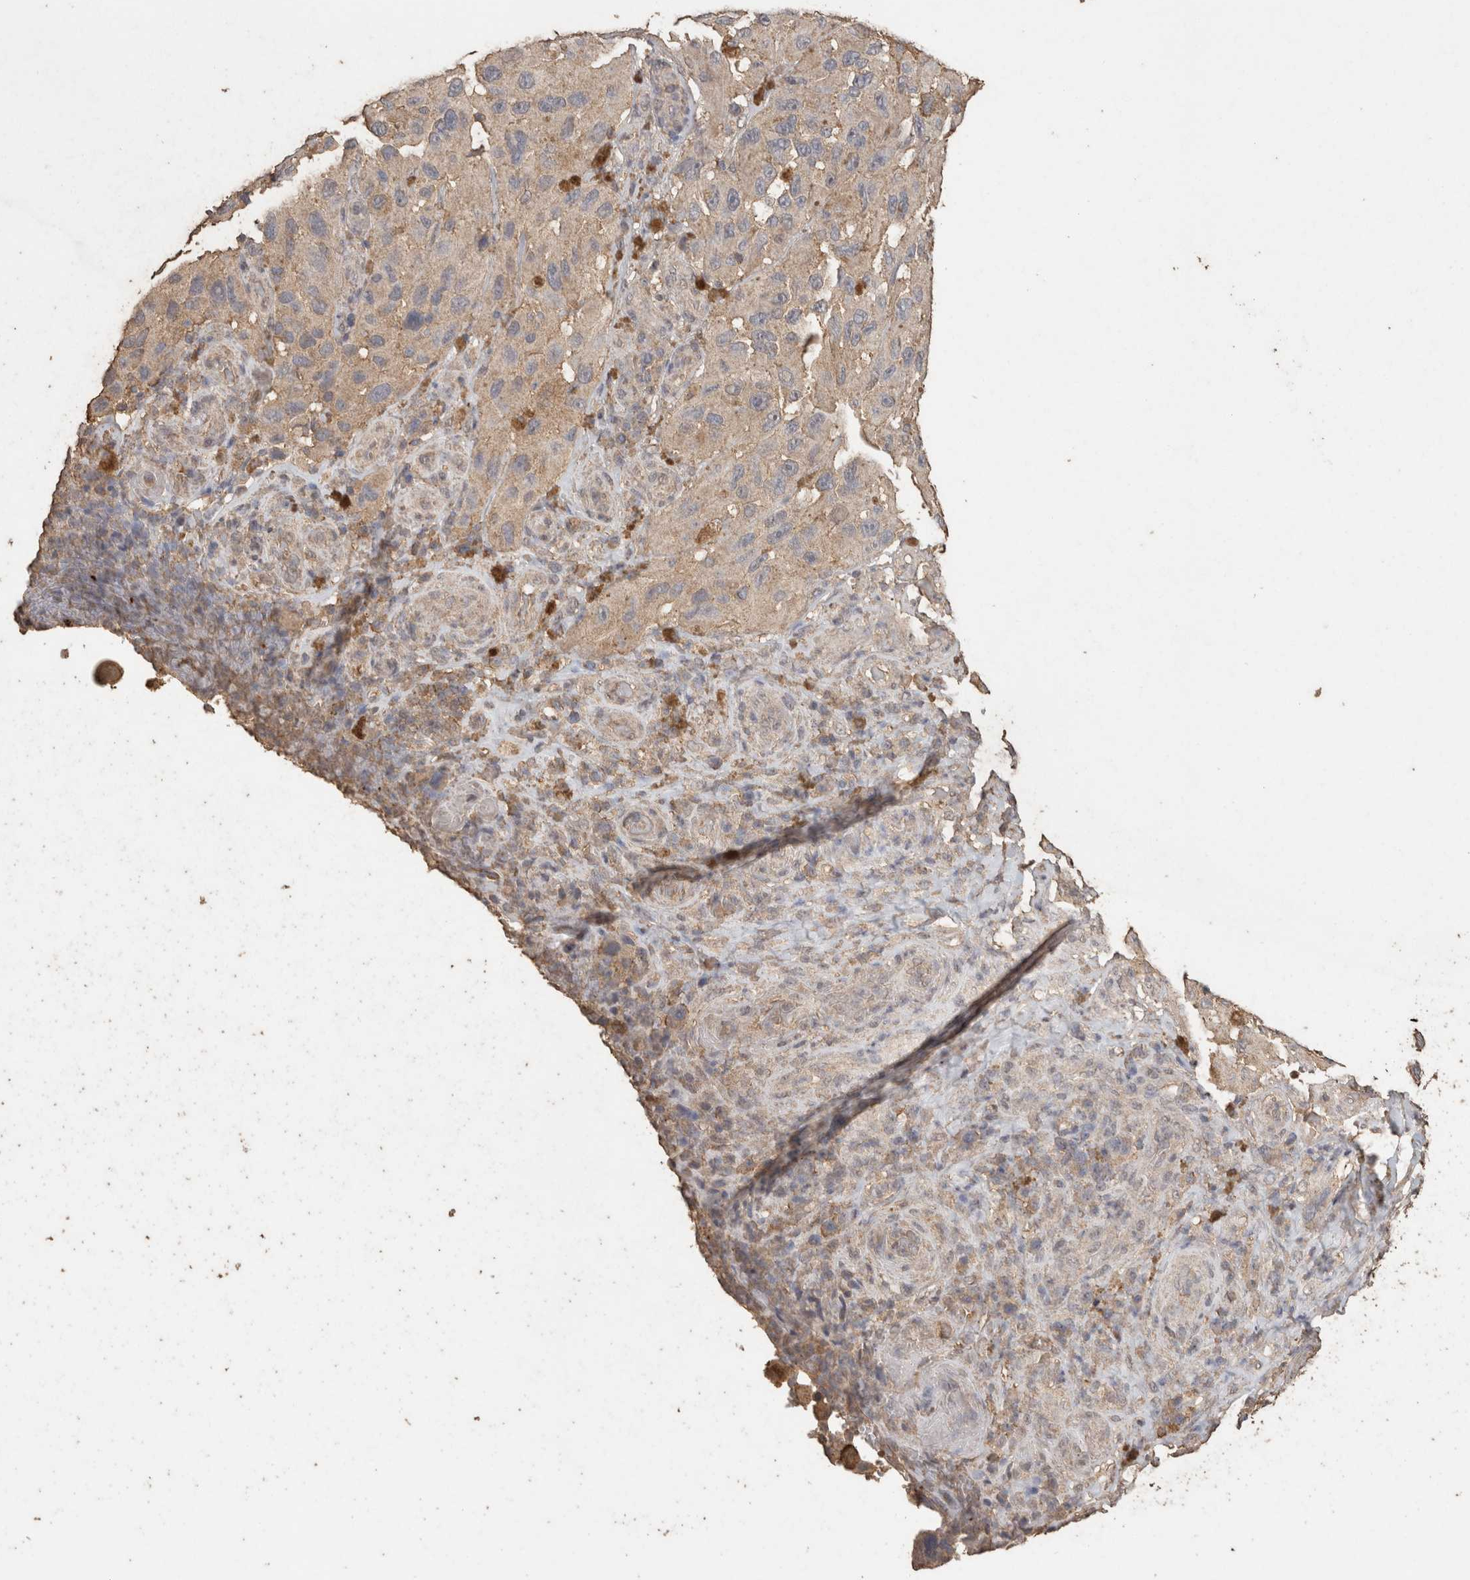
{"staining": {"intensity": "weak", "quantity": "<25%", "location": "cytoplasmic/membranous"}, "tissue": "melanoma", "cell_type": "Tumor cells", "image_type": "cancer", "snomed": [{"axis": "morphology", "description": "Malignant melanoma, NOS"}, {"axis": "topography", "description": "Skin"}], "caption": "The photomicrograph reveals no staining of tumor cells in malignant melanoma. The staining was performed using DAB (3,3'-diaminobenzidine) to visualize the protein expression in brown, while the nuclei were stained in blue with hematoxylin (Magnification: 20x).", "gene": "CX3CL1", "patient": {"sex": "female", "age": 73}}